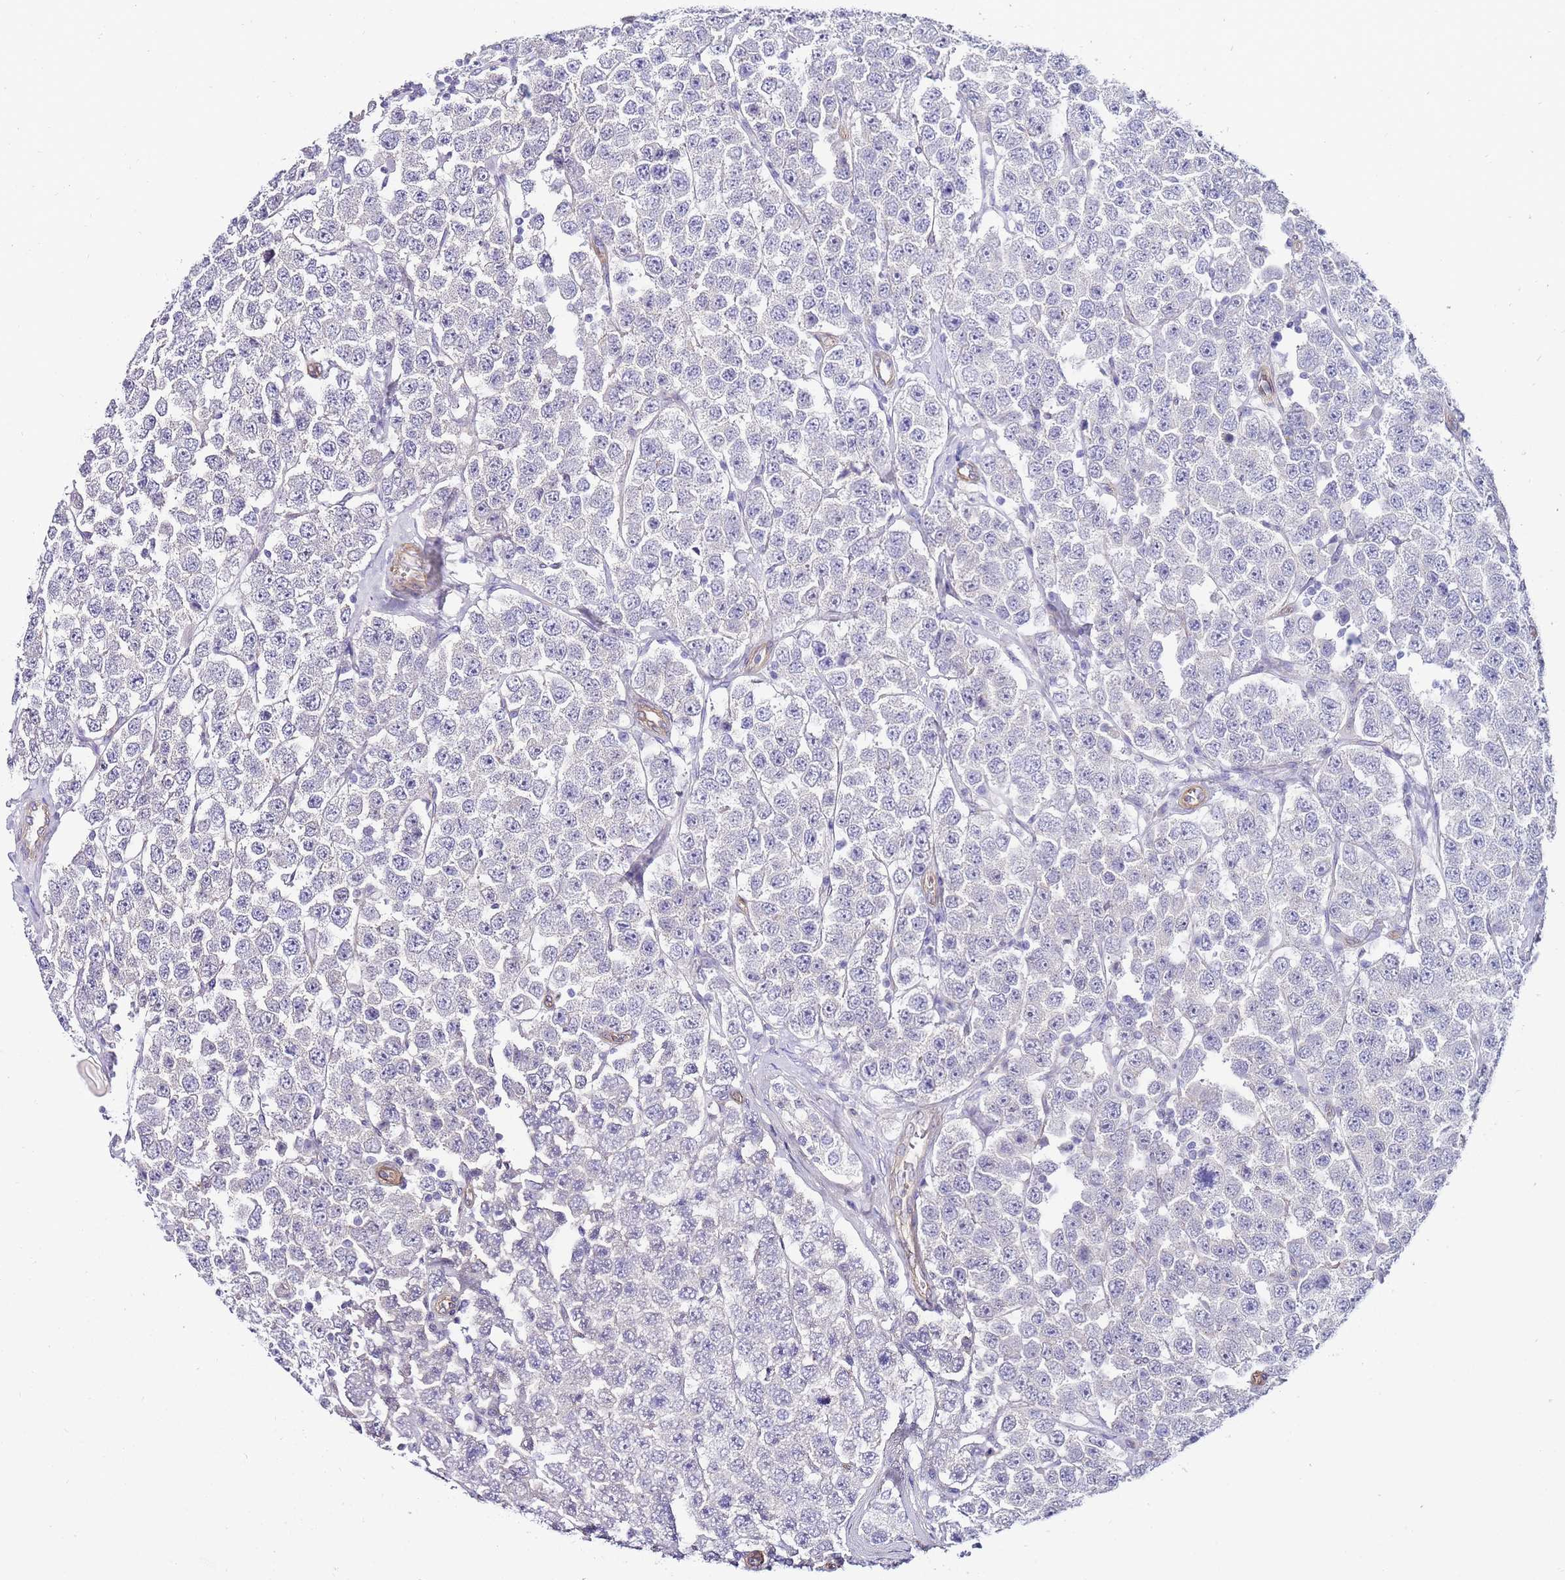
{"staining": {"intensity": "negative", "quantity": "none", "location": "none"}, "tissue": "testis cancer", "cell_type": "Tumor cells", "image_type": "cancer", "snomed": [{"axis": "morphology", "description": "Seminoma, NOS"}, {"axis": "topography", "description": "Testis"}], "caption": "IHC micrograph of neoplastic tissue: seminoma (testis) stained with DAB displays no significant protein expression in tumor cells. The staining is performed using DAB (3,3'-diaminobenzidine) brown chromogen with nuclei counter-stained in using hematoxylin.", "gene": "PDCD7", "patient": {"sex": "male", "age": 28}}